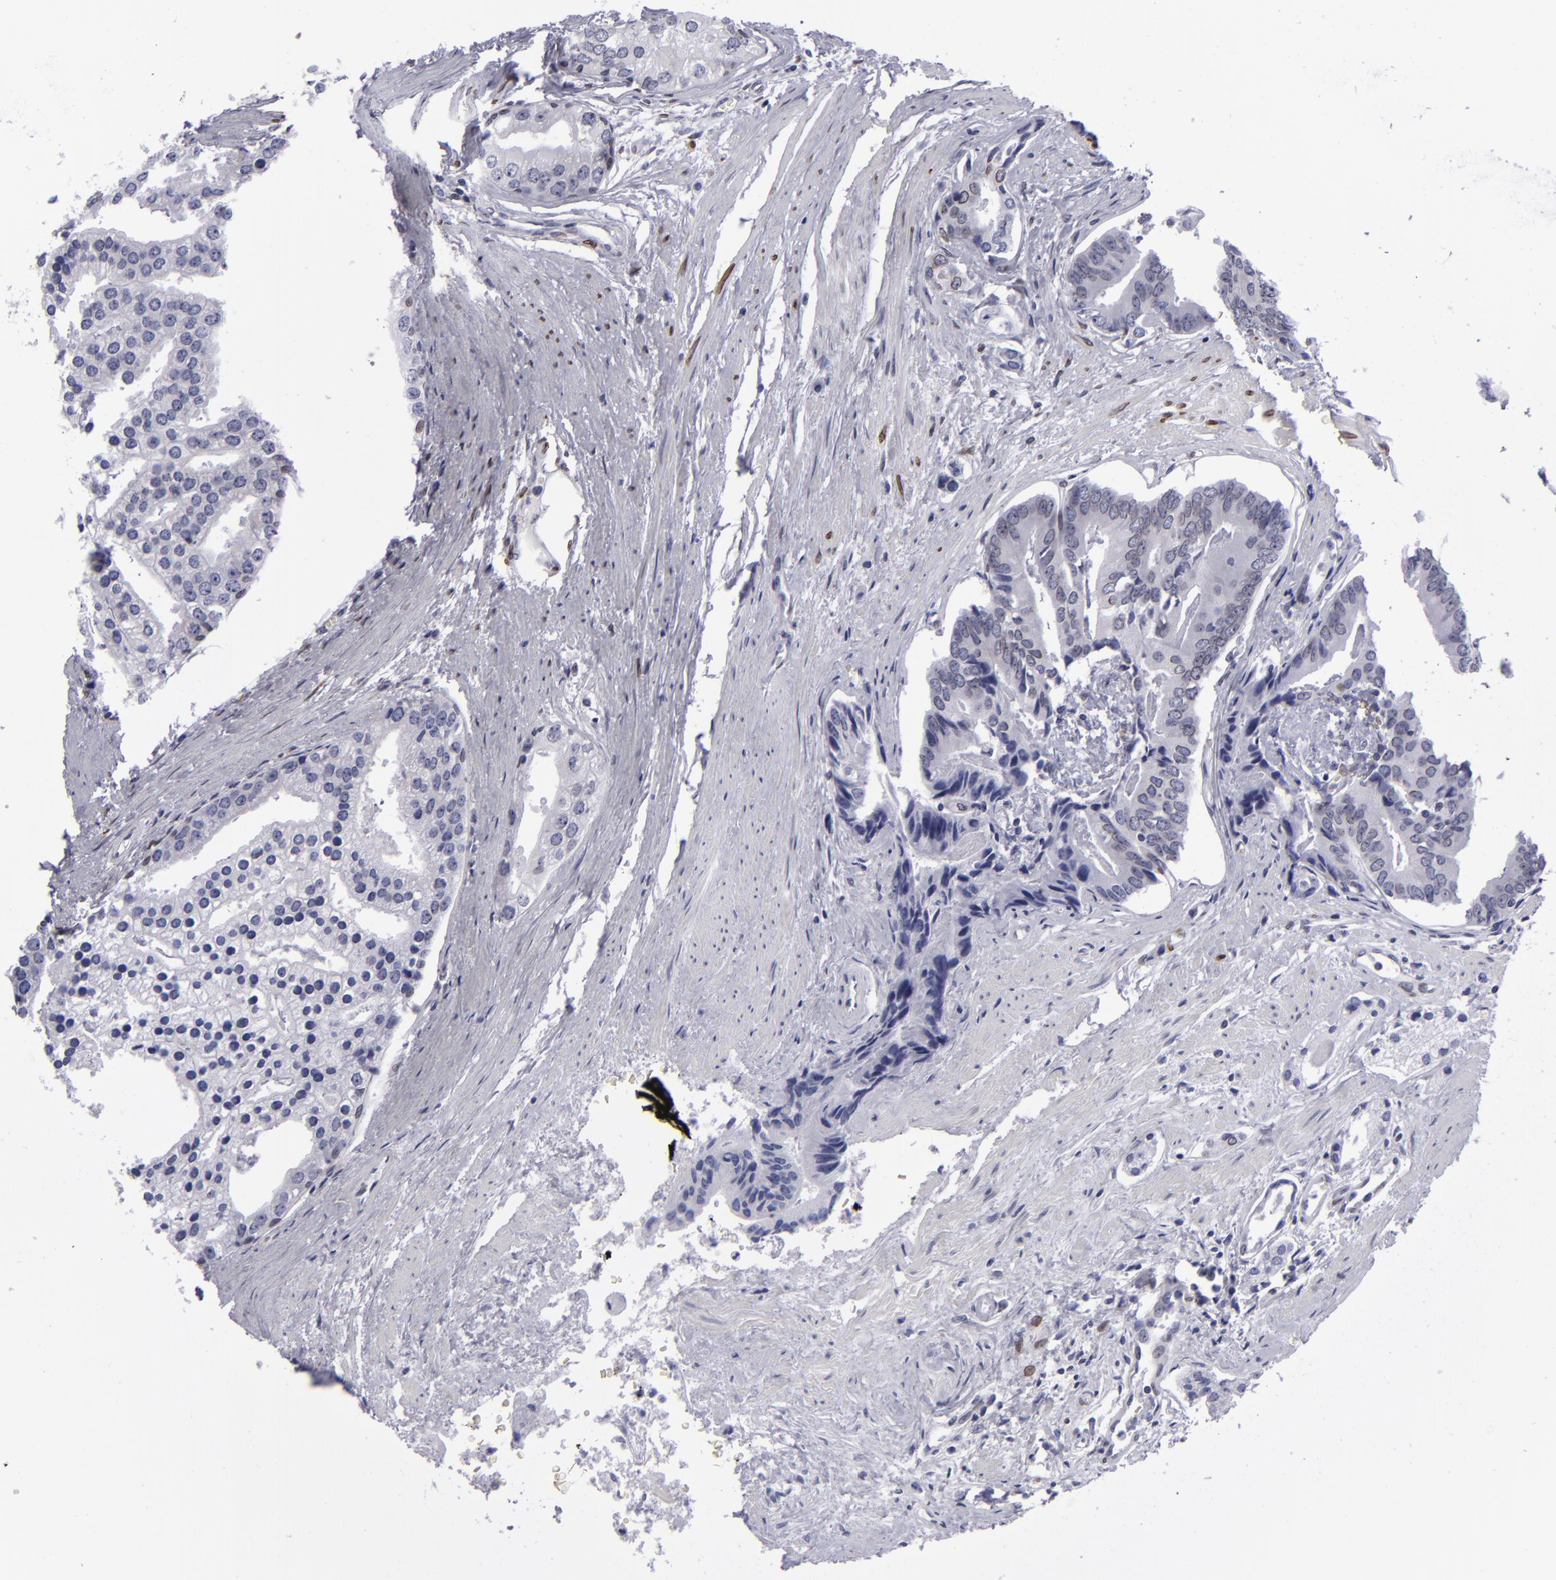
{"staining": {"intensity": "negative", "quantity": "none", "location": "none"}, "tissue": "prostate cancer", "cell_type": "Tumor cells", "image_type": "cancer", "snomed": [{"axis": "morphology", "description": "Adenocarcinoma, High grade"}, {"axis": "topography", "description": "Prostate"}], "caption": "Immunohistochemistry (IHC) photomicrograph of high-grade adenocarcinoma (prostate) stained for a protein (brown), which reveals no positivity in tumor cells.", "gene": "EMD", "patient": {"sex": "male", "age": 56}}